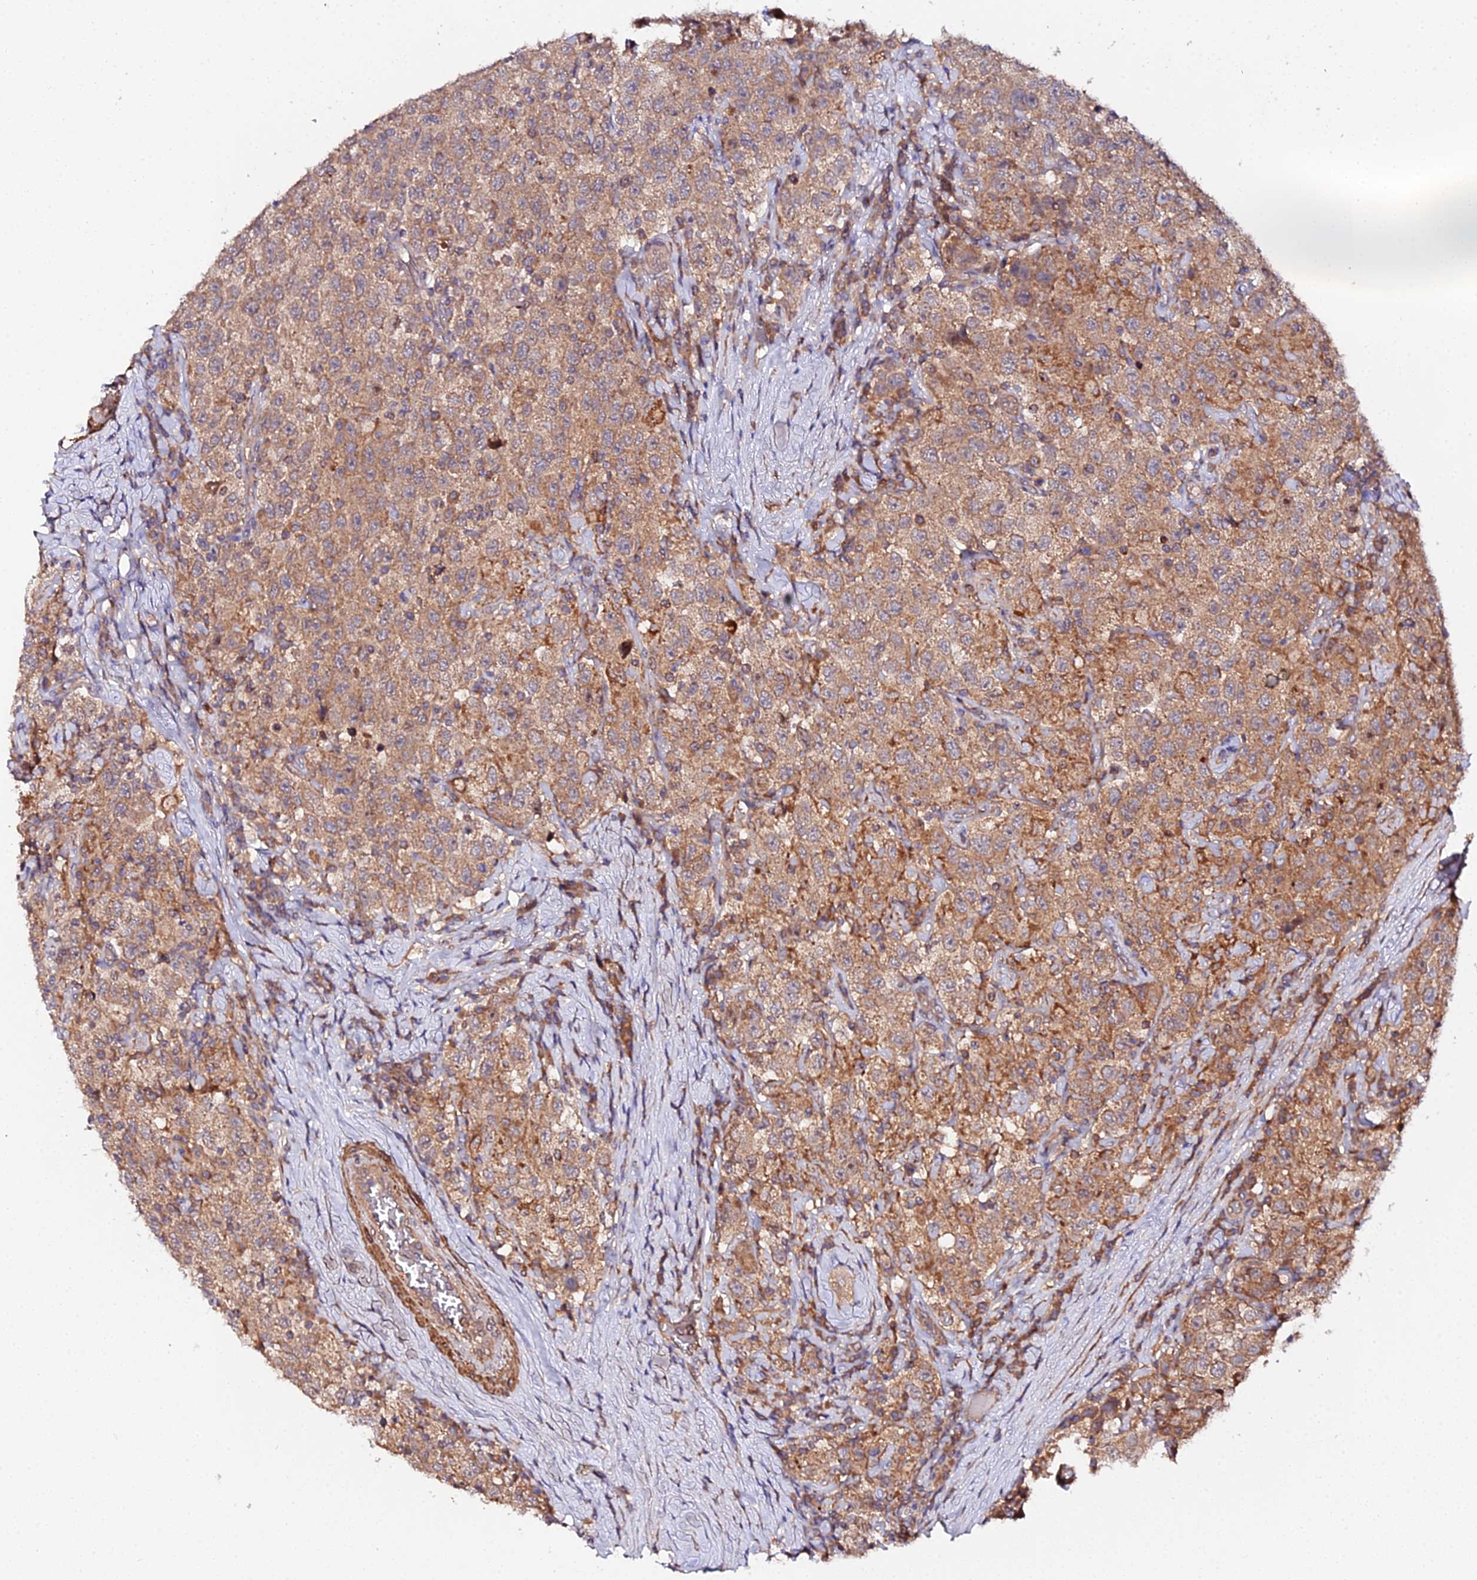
{"staining": {"intensity": "strong", "quantity": "25%-75%", "location": "cytoplasmic/membranous"}, "tissue": "testis cancer", "cell_type": "Tumor cells", "image_type": "cancer", "snomed": [{"axis": "morphology", "description": "Seminoma, NOS"}, {"axis": "topography", "description": "Testis"}], "caption": "Immunohistochemistry (IHC) histopathology image of neoplastic tissue: human testis cancer (seminoma) stained using immunohistochemistry (IHC) reveals high levels of strong protein expression localized specifically in the cytoplasmic/membranous of tumor cells, appearing as a cytoplasmic/membranous brown color.", "gene": "TRIM26", "patient": {"sex": "male", "age": 41}}